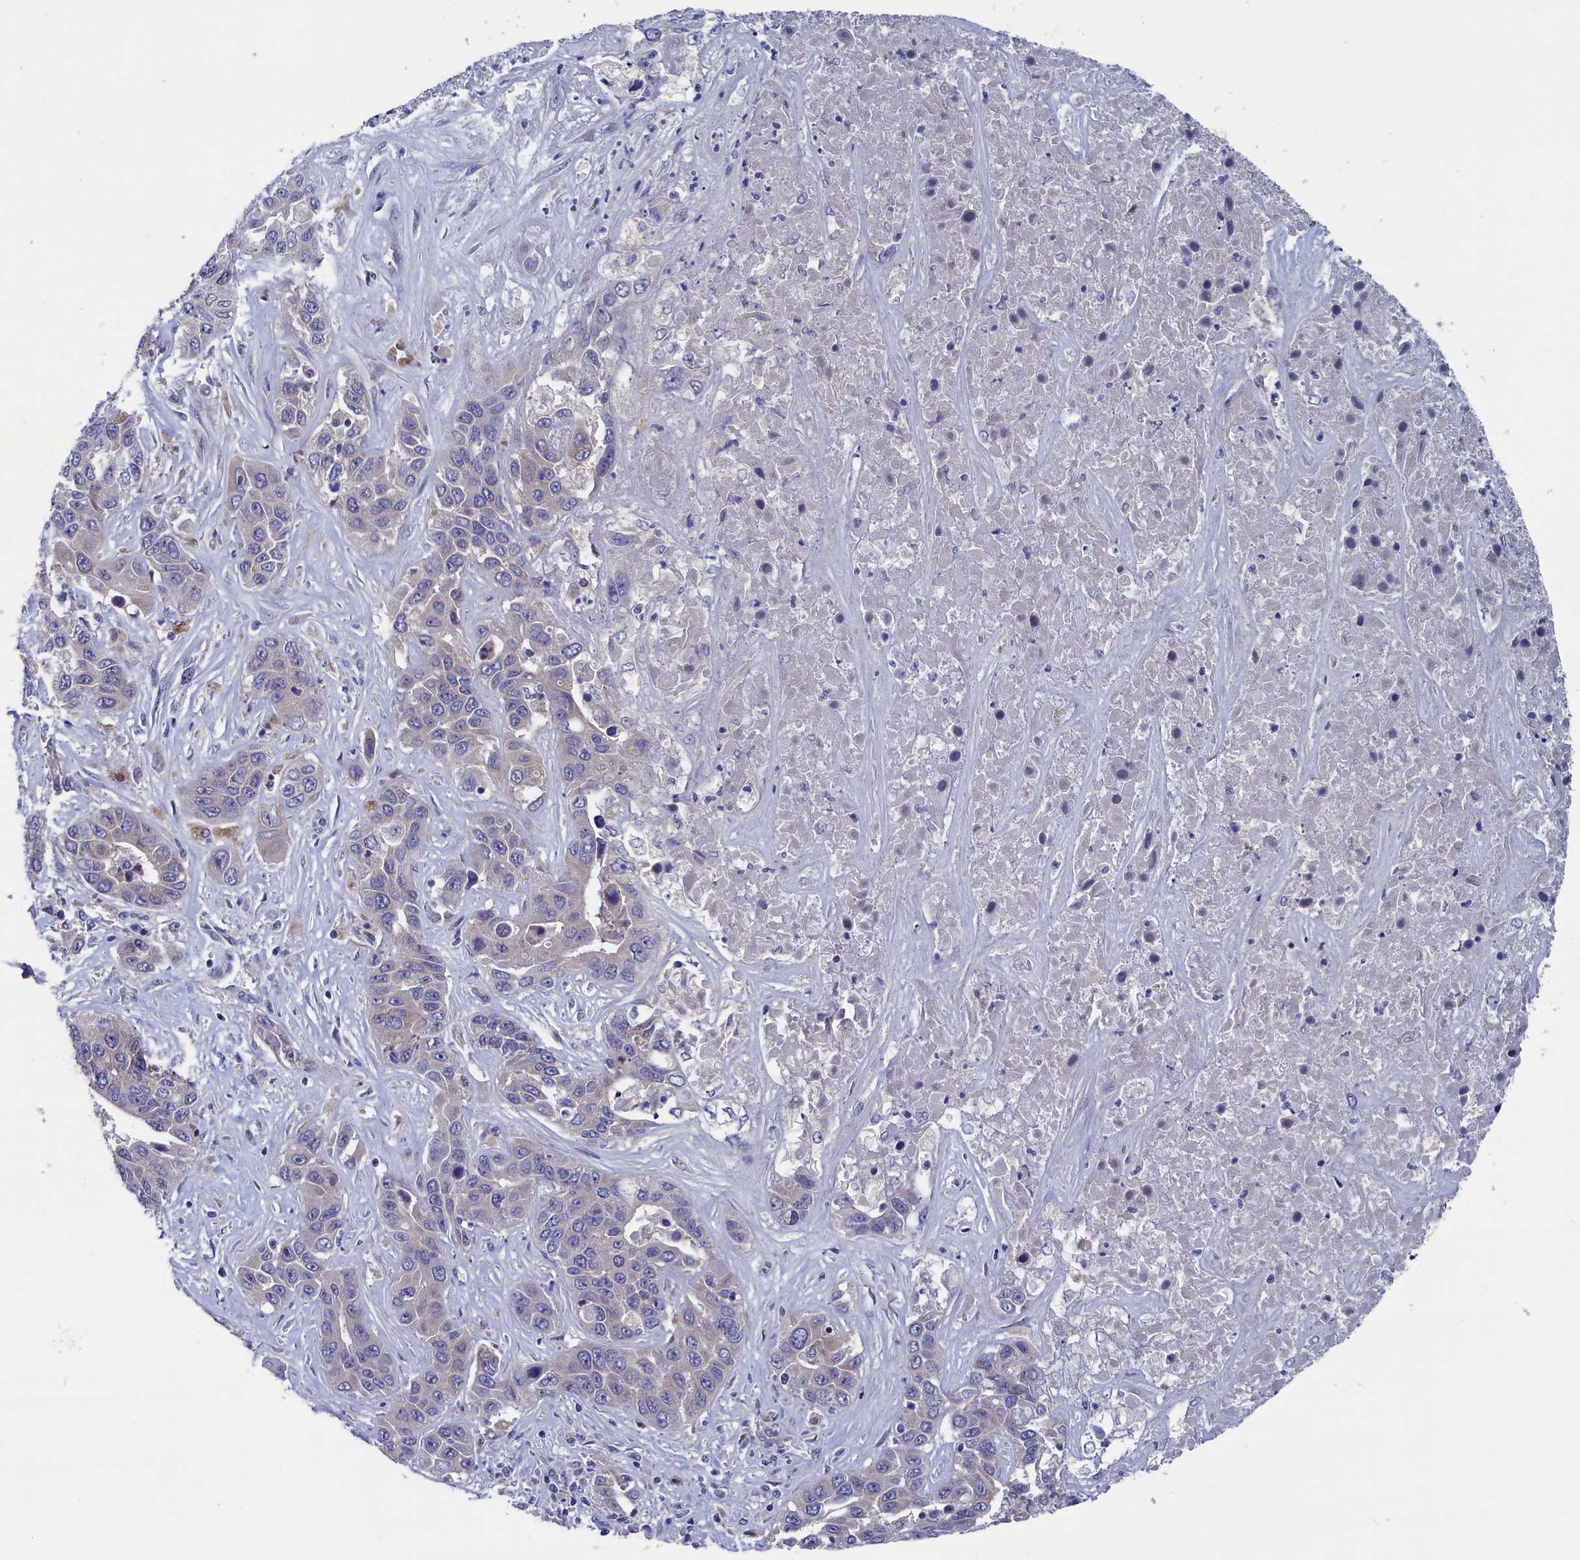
{"staining": {"intensity": "negative", "quantity": "none", "location": "none"}, "tissue": "liver cancer", "cell_type": "Tumor cells", "image_type": "cancer", "snomed": [{"axis": "morphology", "description": "Cholangiocarcinoma"}, {"axis": "topography", "description": "Liver"}], "caption": "Immunohistochemistry (IHC) of human liver cholangiocarcinoma shows no positivity in tumor cells.", "gene": "SPATA13", "patient": {"sex": "female", "age": 52}}